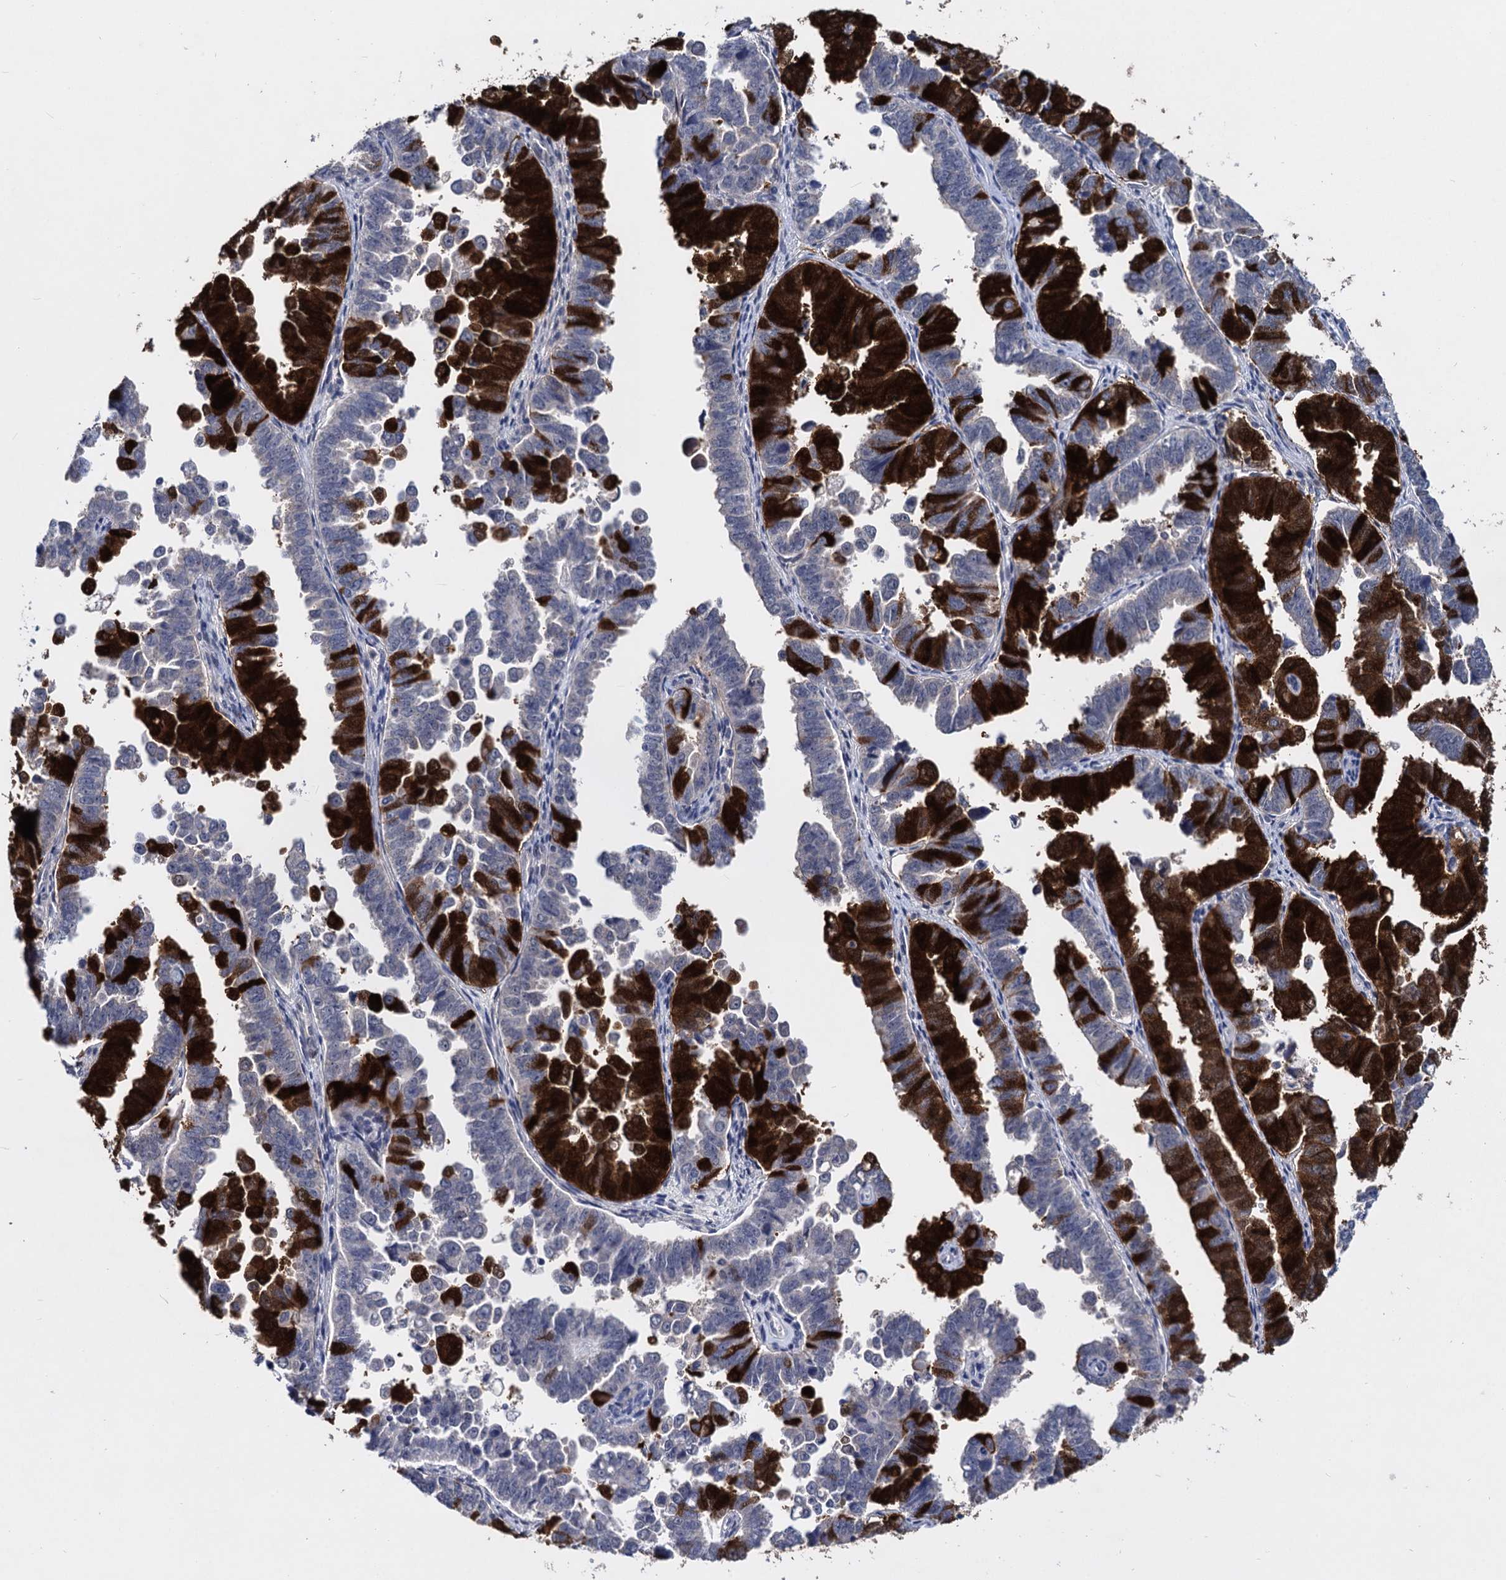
{"staining": {"intensity": "strong", "quantity": "25%-75%", "location": "cytoplasmic/membranous,nuclear"}, "tissue": "endometrial cancer", "cell_type": "Tumor cells", "image_type": "cancer", "snomed": [{"axis": "morphology", "description": "Adenocarcinoma, NOS"}, {"axis": "topography", "description": "Endometrium"}], "caption": "Protein staining by immunohistochemistry reveals strong cytoplasmic/membranous and nuclear staining in approximately 25%-75% of tumor cells in endometrial cancer (adenocarcinoma).", "gene": "MAGEA4", "patient": {"sex": "female", "age": 75}}